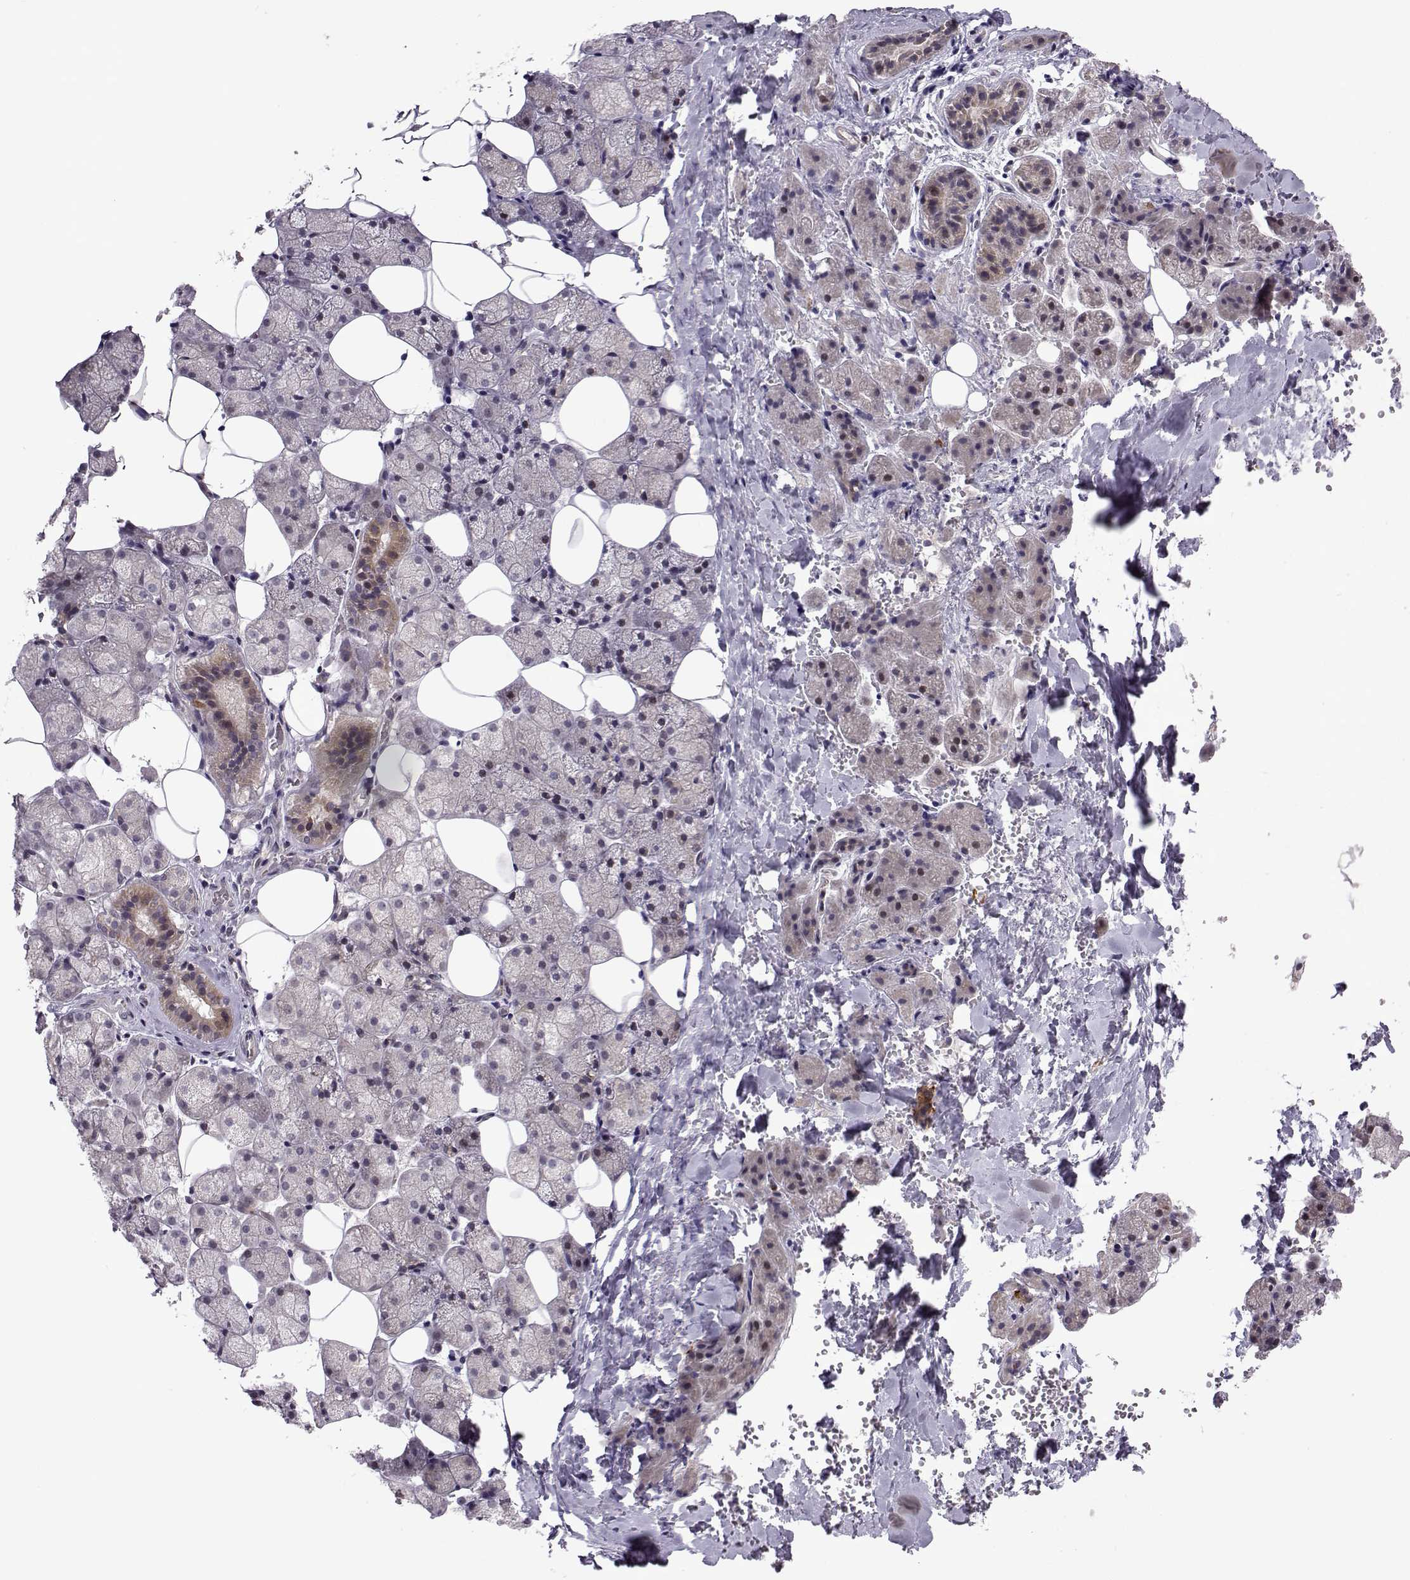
{"staining": {"intensity": "moderate", "quantity": ">75%", "location": "cytoplasmic/membranous"}, "tissue": "salivary gland", "cell_type": "Glandular cells", "image_type": "normal", "snomed": [{"axis": "morphology", "description": "Normal tissue, NOS"}, {"axis": "topography", "description": "Salivary gland"}], "caption": "Approximately >75% of glandular cells in benign human salivary gland exhibit moderate cytoplasmic/membranous protein expression as visualized by brown immunohistochemical staining.", "gene": "NECAB3", "patient": {"sex": "male", "age": 38}}